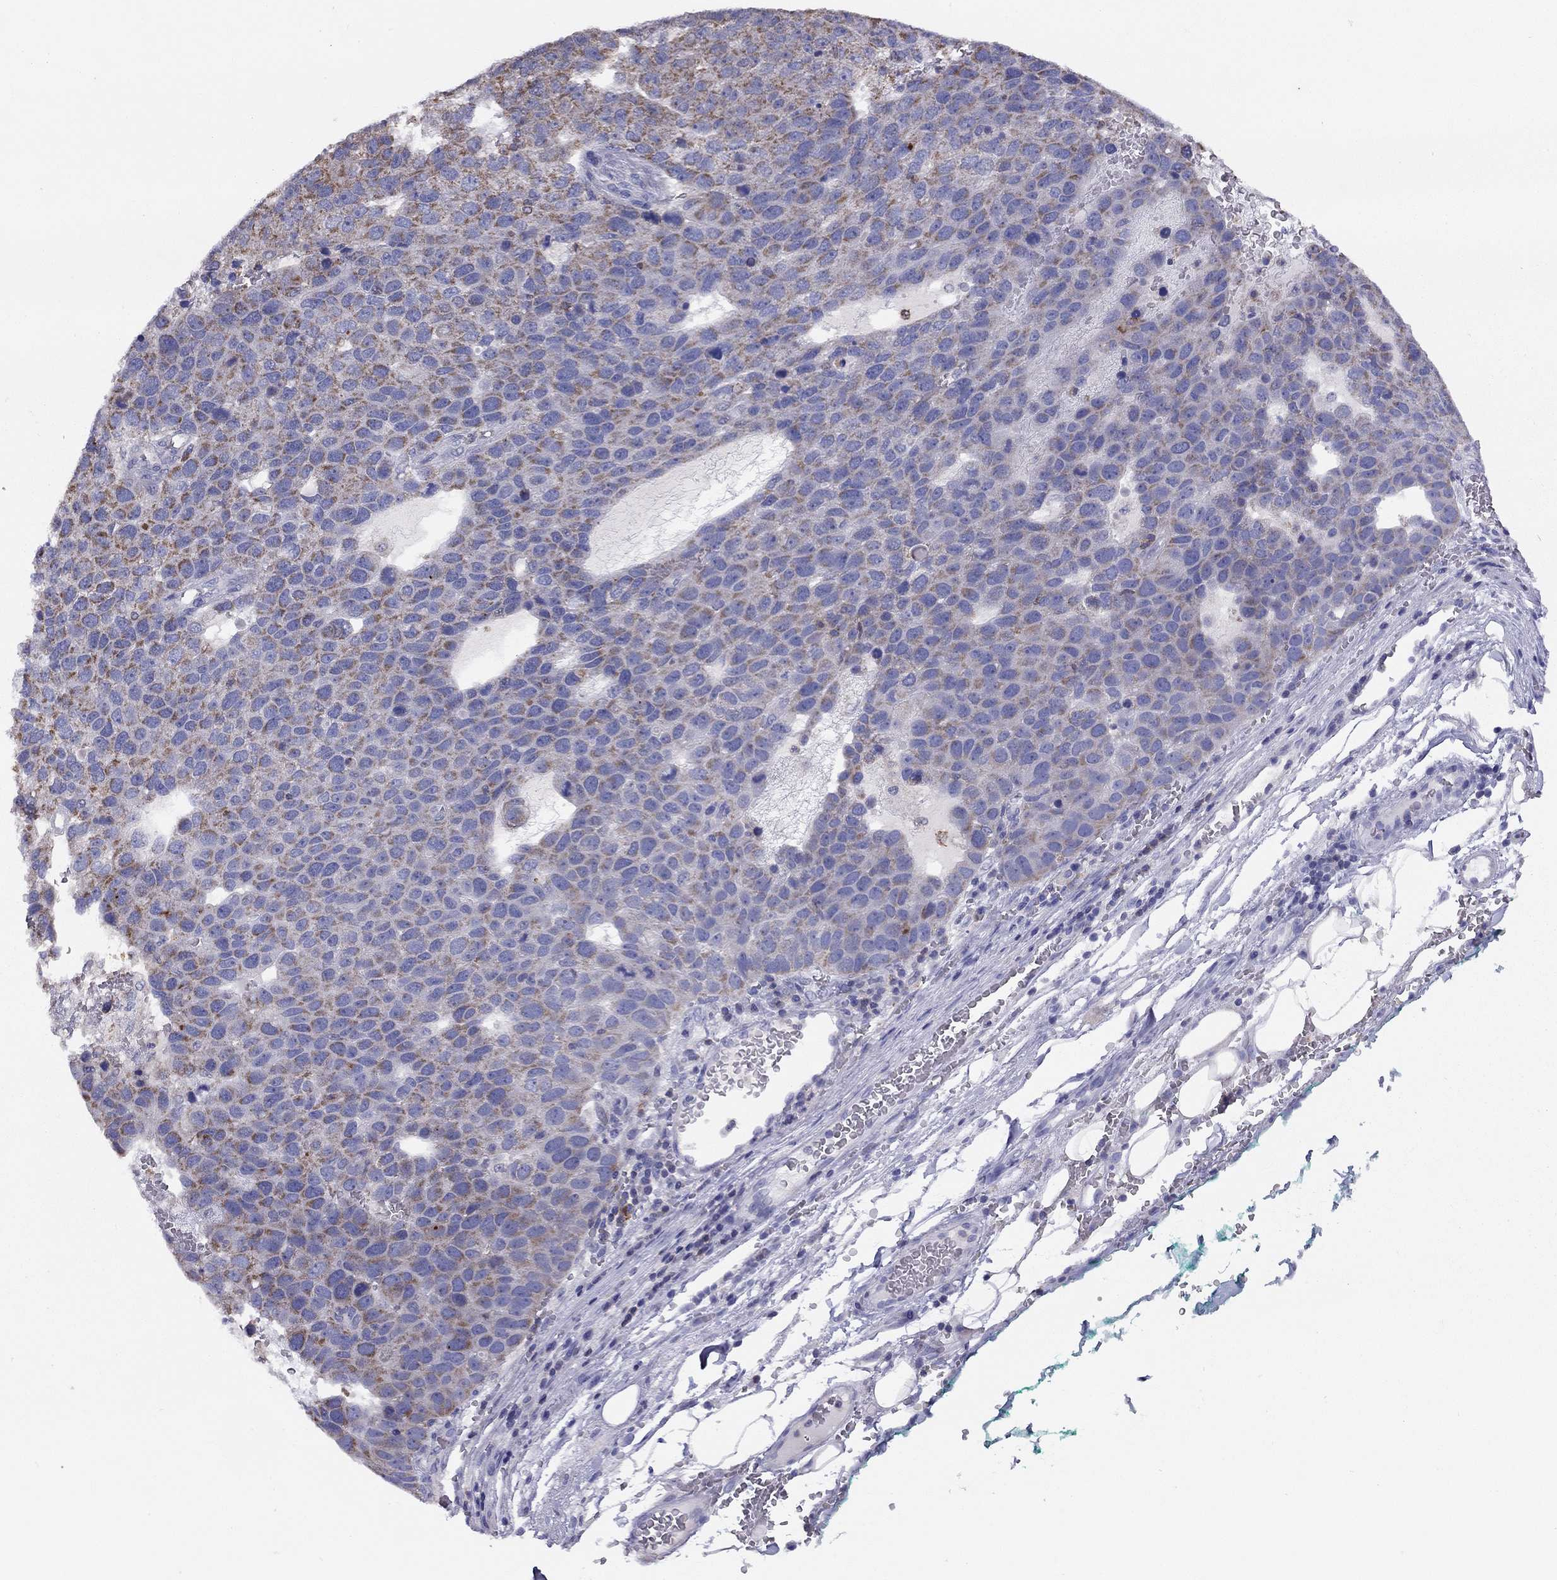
{"staining": {"intensity": "weak", "quantity": "25%-75%", "location": "cytoplasmic/membranous"}, "tissue": "pancreatic cancer", "cell_type": "Tumor cells", "image_type": "cancer", "snomed": [{"axis": "morphology", "description": "Adenocarcinoma, NOS"}, {"axis": "topography", "description": "Pancreas"}], "caption": "Pancreatic cancer stained with DAB (3,3'-diaminobenzidine) immunohistochemistry demonstrates low levels of weak cytoplasmic/membranous positivity in approximately 25%-75% of tumor cells. (DAB IHC with brightfield microscopy, high magnification).", "gene": "CITED1", "patient": {"sex": "female", "age": 61}}